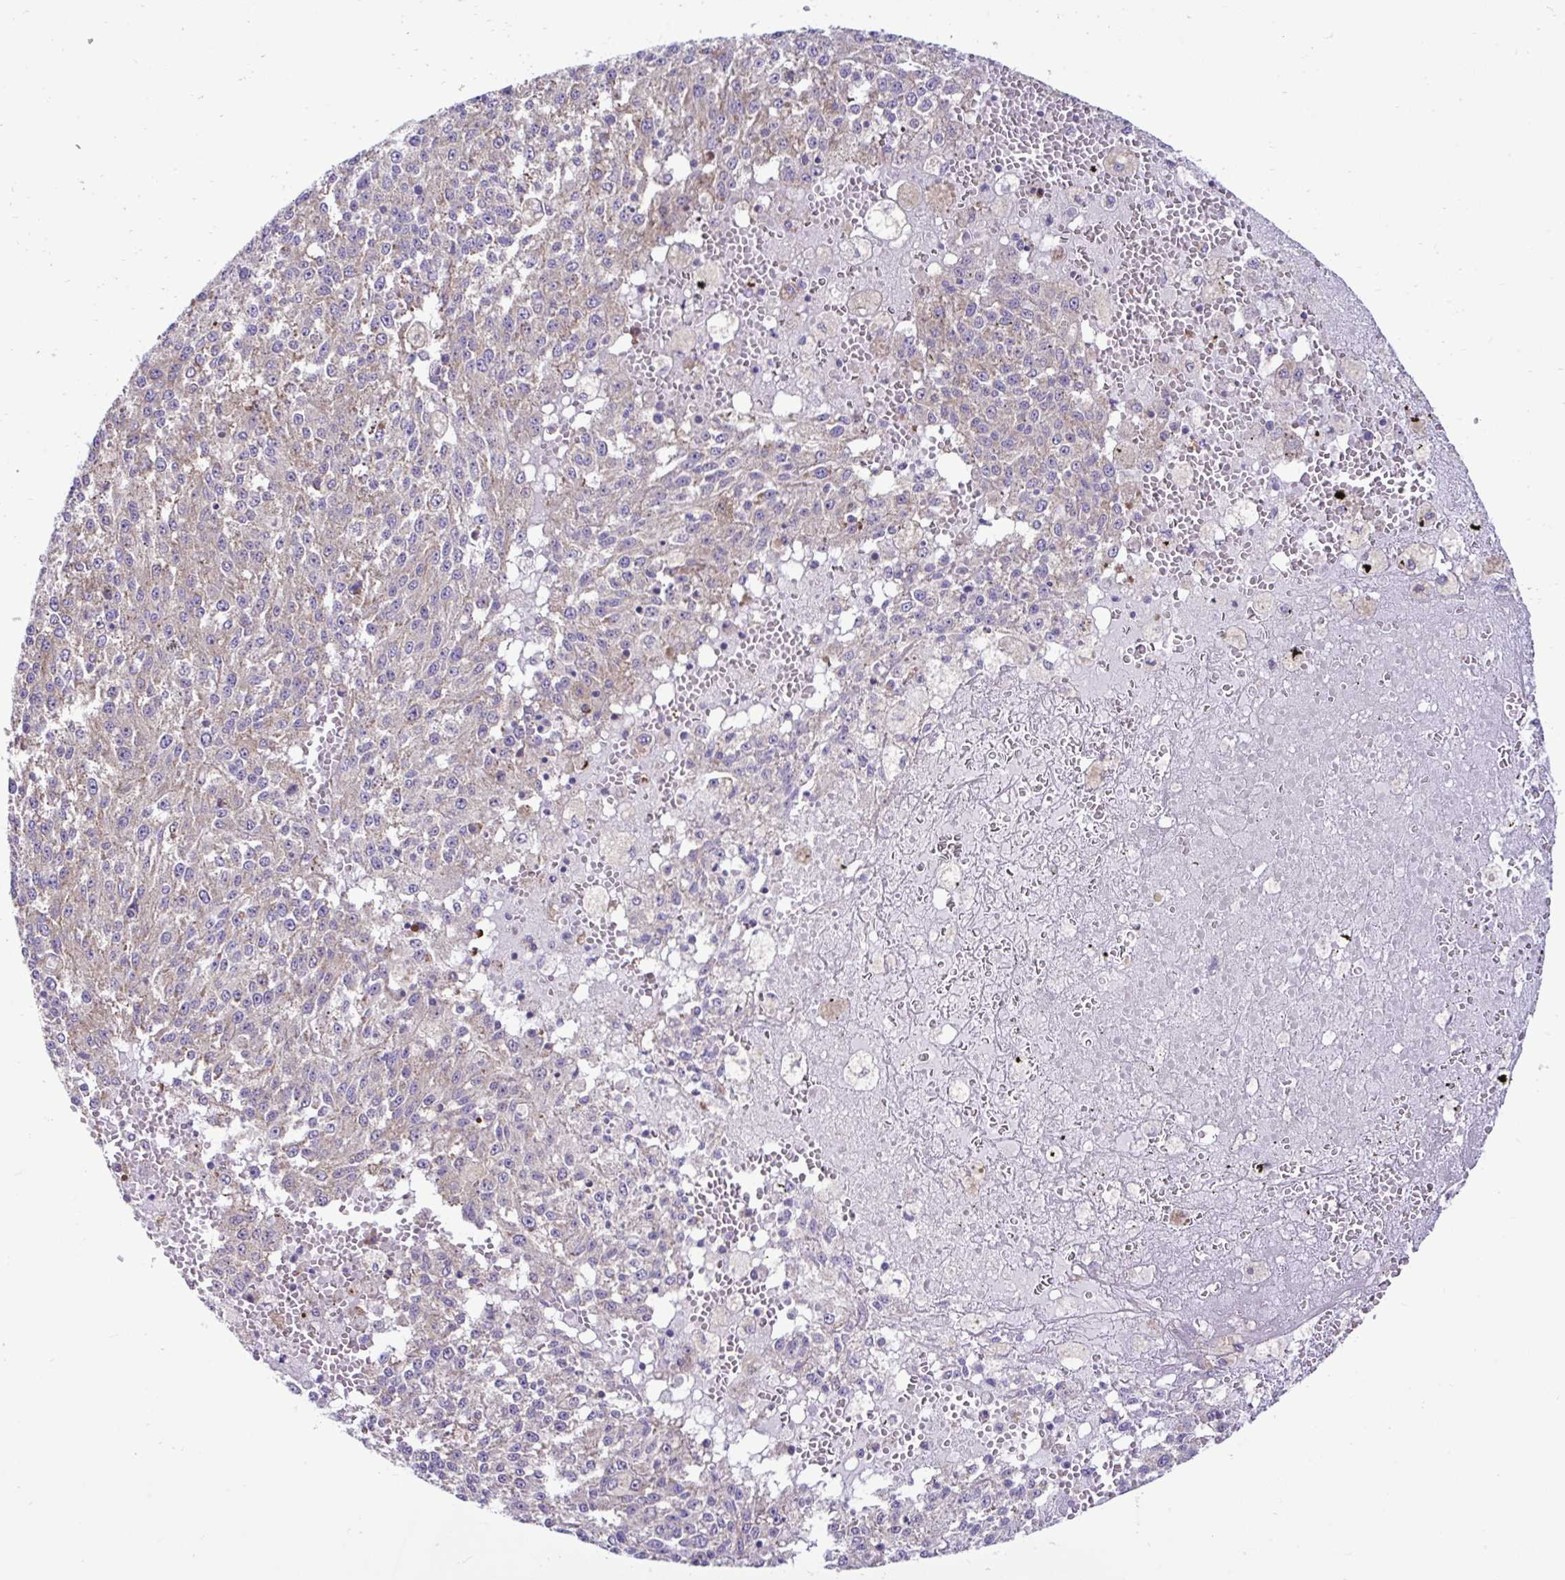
{"staining": {"intensity": "negative", "quantity": "none", "location": "none"}, "tissue": "melanoma", "cell_type": "Tumor cells", "image_type": "cancer", "snomed": [{"axis": "morphology", "description": "Malignant melanoma, Metastatic site"}, {"axis": "topography", "description": "Lymph node"}], "caption": "The photomicrograph exhibits no significant staining in tumor cells of malignant melanoma (metastatic site). The staining was performed using DAB to visualize the protein expression in brown, while the nuclei were stained in blue with hematoxylin (Magnification: 20x).", "gene": "RPL7", "patient": {"sex": "female", "age": 64}}